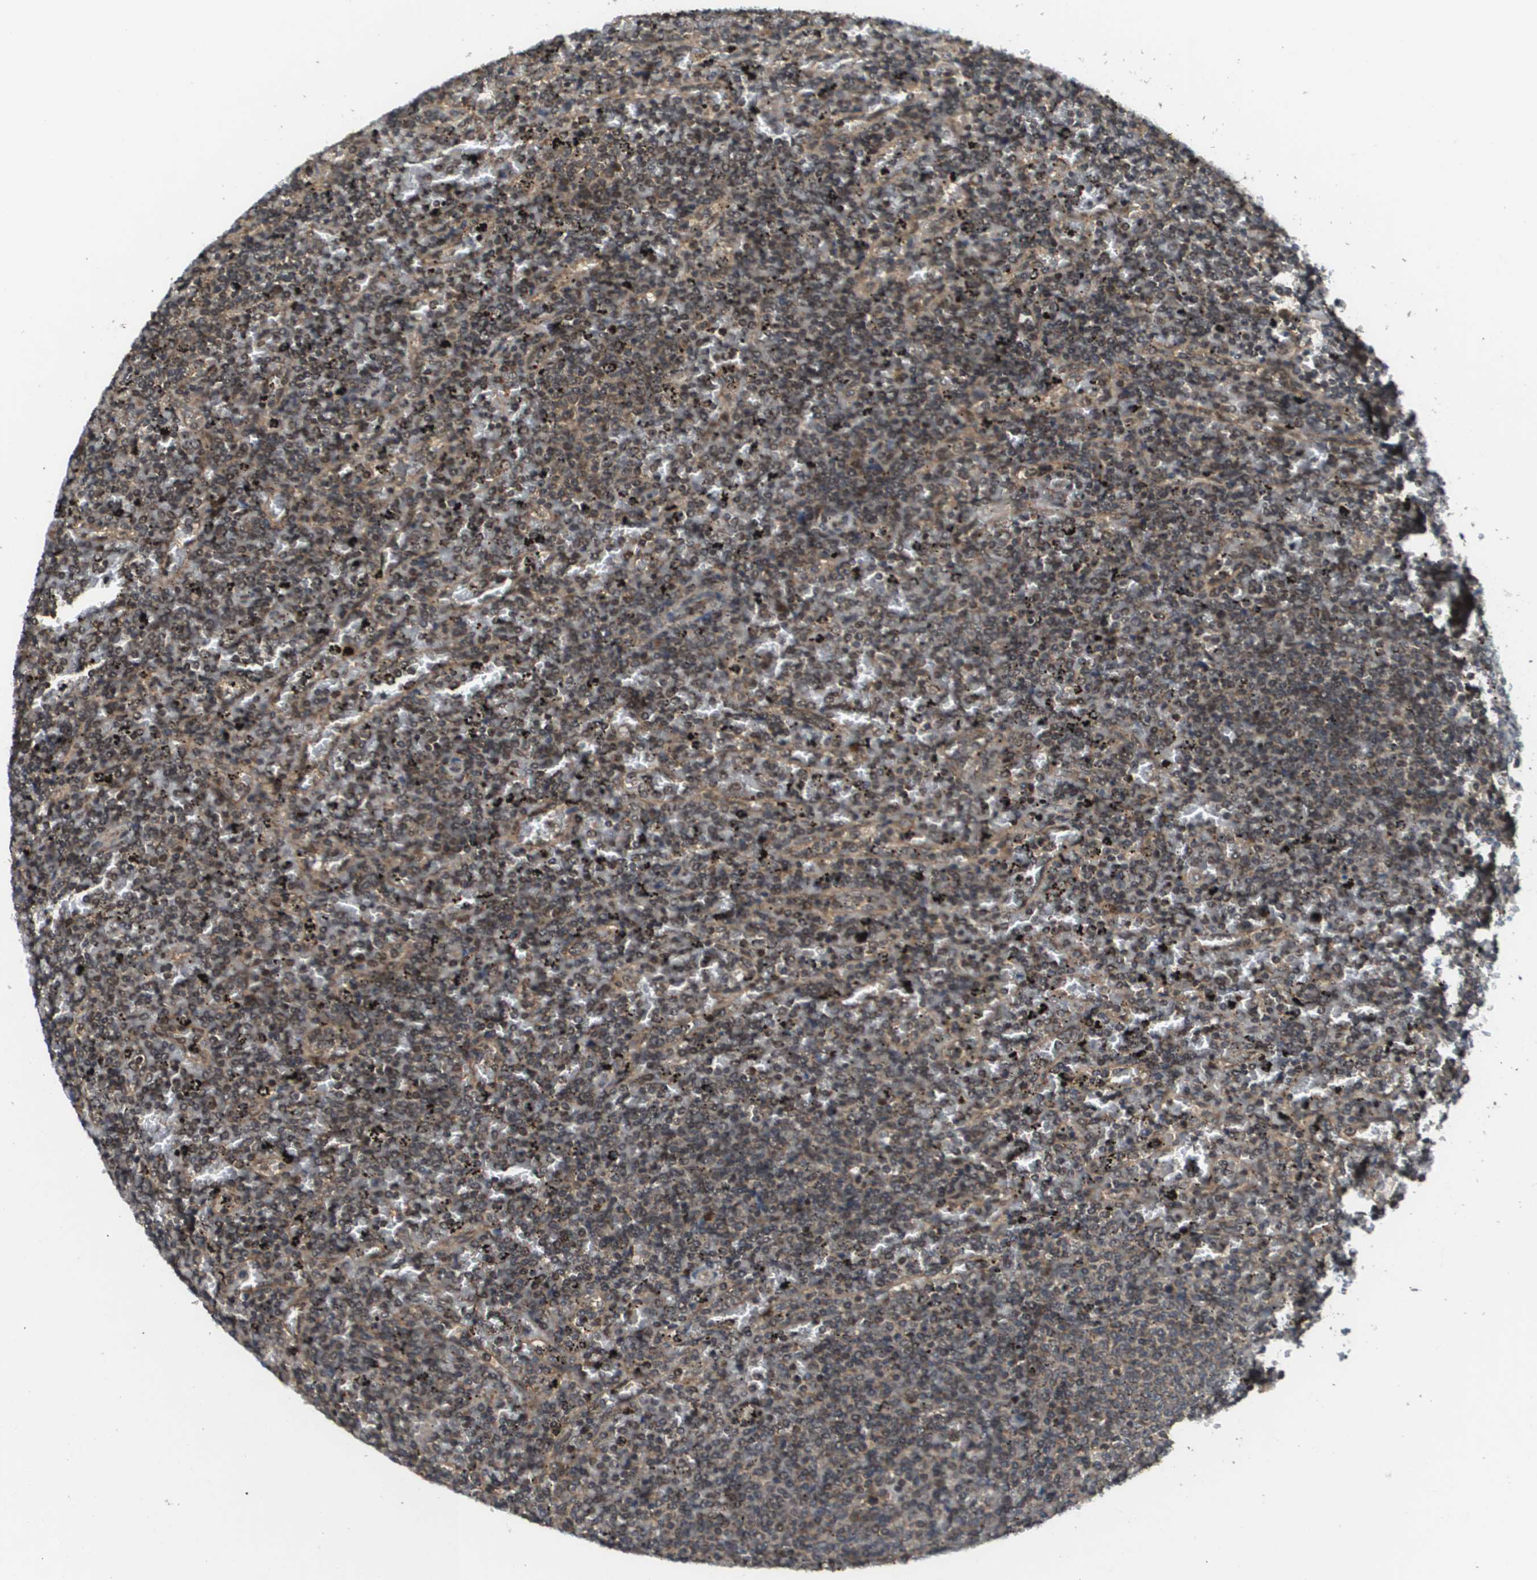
{"staining": {"intensity": "weak", "quantity": "25%-75%", "location": "cytoplasmic/membranous"}, "tissue": "lymphoma", "cell_type": "Tumor cells", "image_type": "cancer", "snomed": [{"axis": "morphology", "description": "Malignant lymphoma, non-Hodgkin's type, Low grade"}, {"axis": "topography", "description": "Spleen"}], "caption": "Immunohistochemistry (IHC) photomicrograph of human lymphoma stained for a protein (brown), which demonstrates low levels of weak cytoplasmic/membranous staining in approximately 25%-75% of tumor cells.", "gene": "RBM38", "patient": {"sex": "female", "age": 77}}